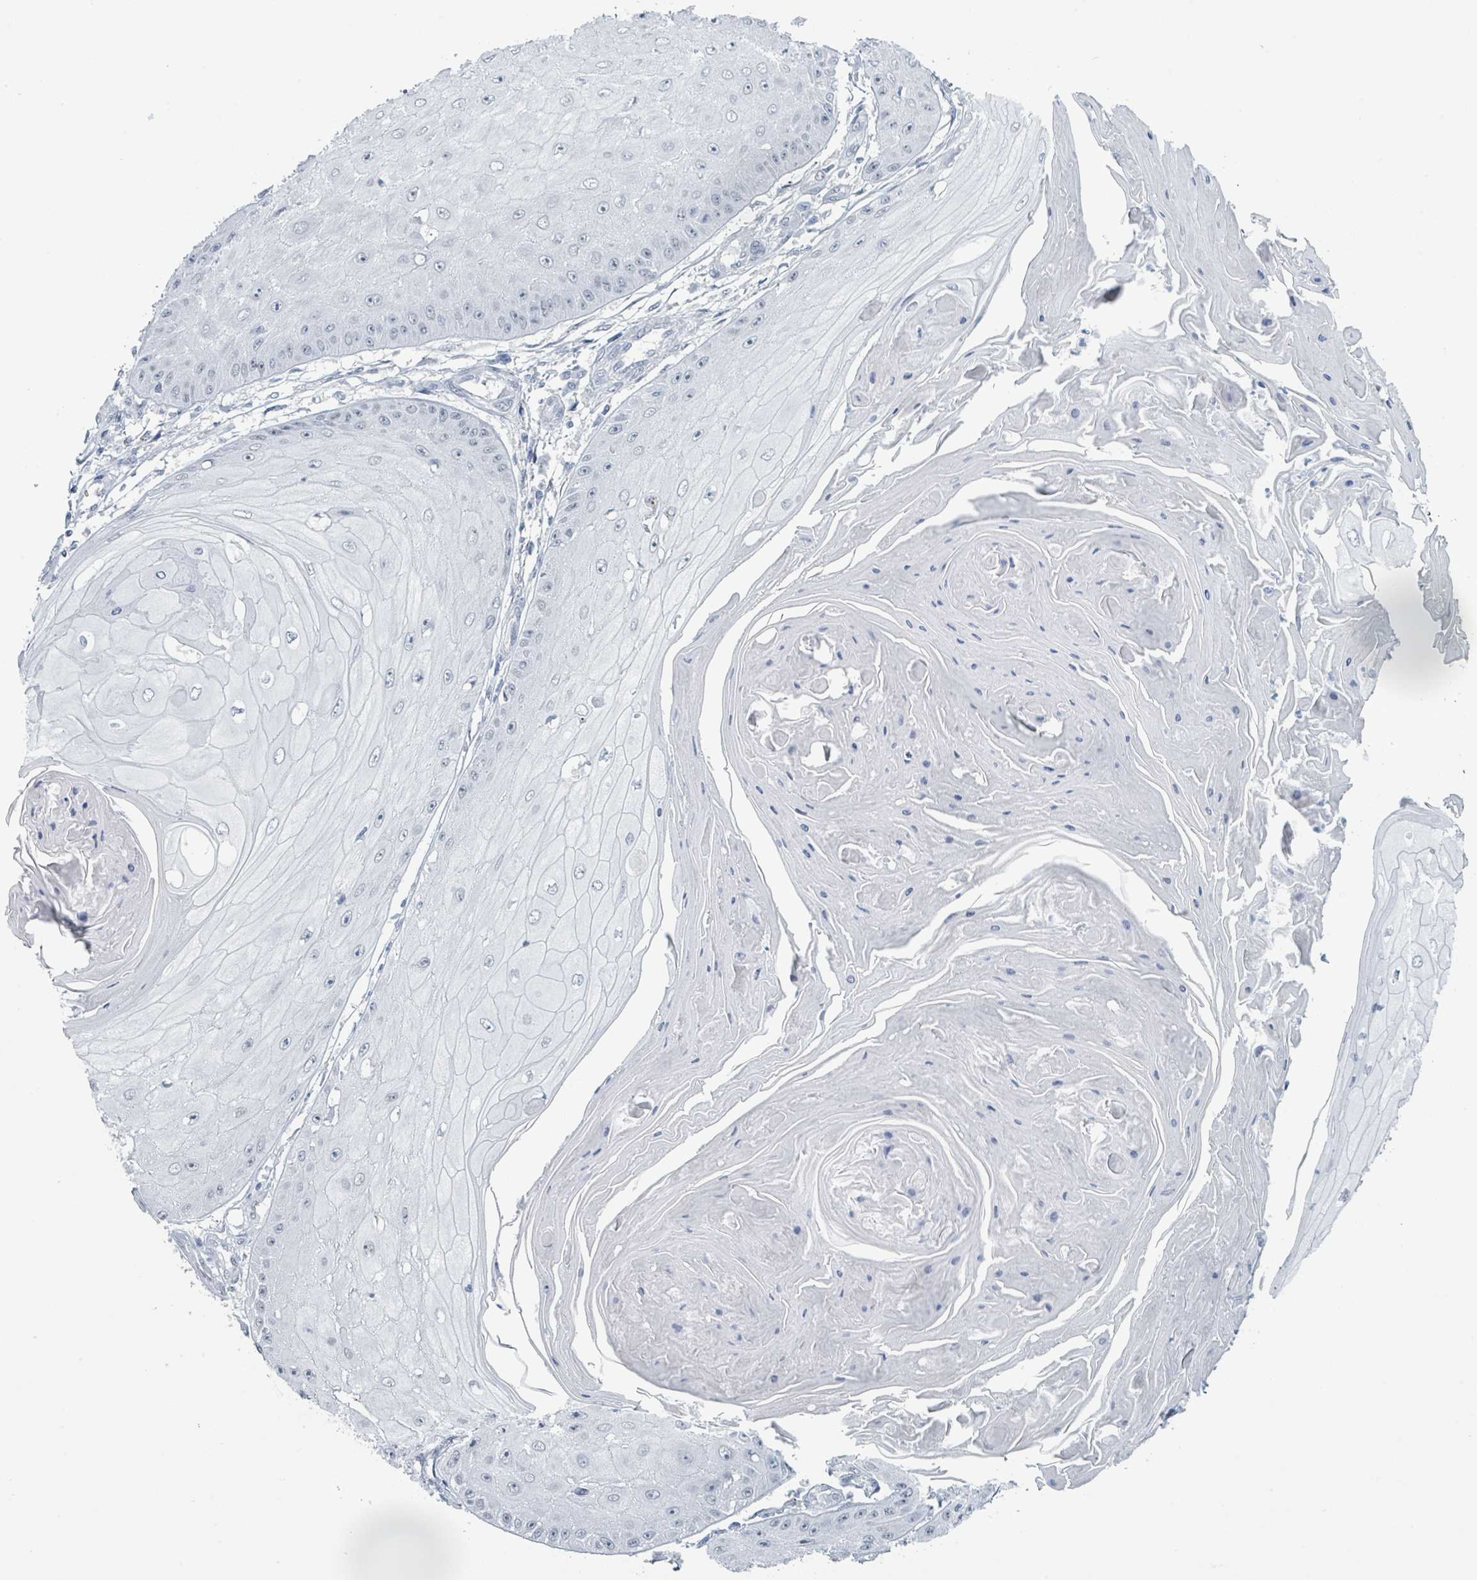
{"staining": {"intensity": "negative", "quantity": "none", "location": "none"}, "tissue": "skin cancer", "cell_type": "Tumor cells", "image_type": "cancer", "snomed": [{"axis": "morphology", "description": "Squamous cell carcinoma, NOS"}, {"axis": "topography", "description": "Skin"}], "caption": "Micrograph shows no protein staining in tumor cells of squamous cell carcinoma (skin) tissue.", "gene": "EHMT2", "patient": {"sex": "male", "age": 70}}